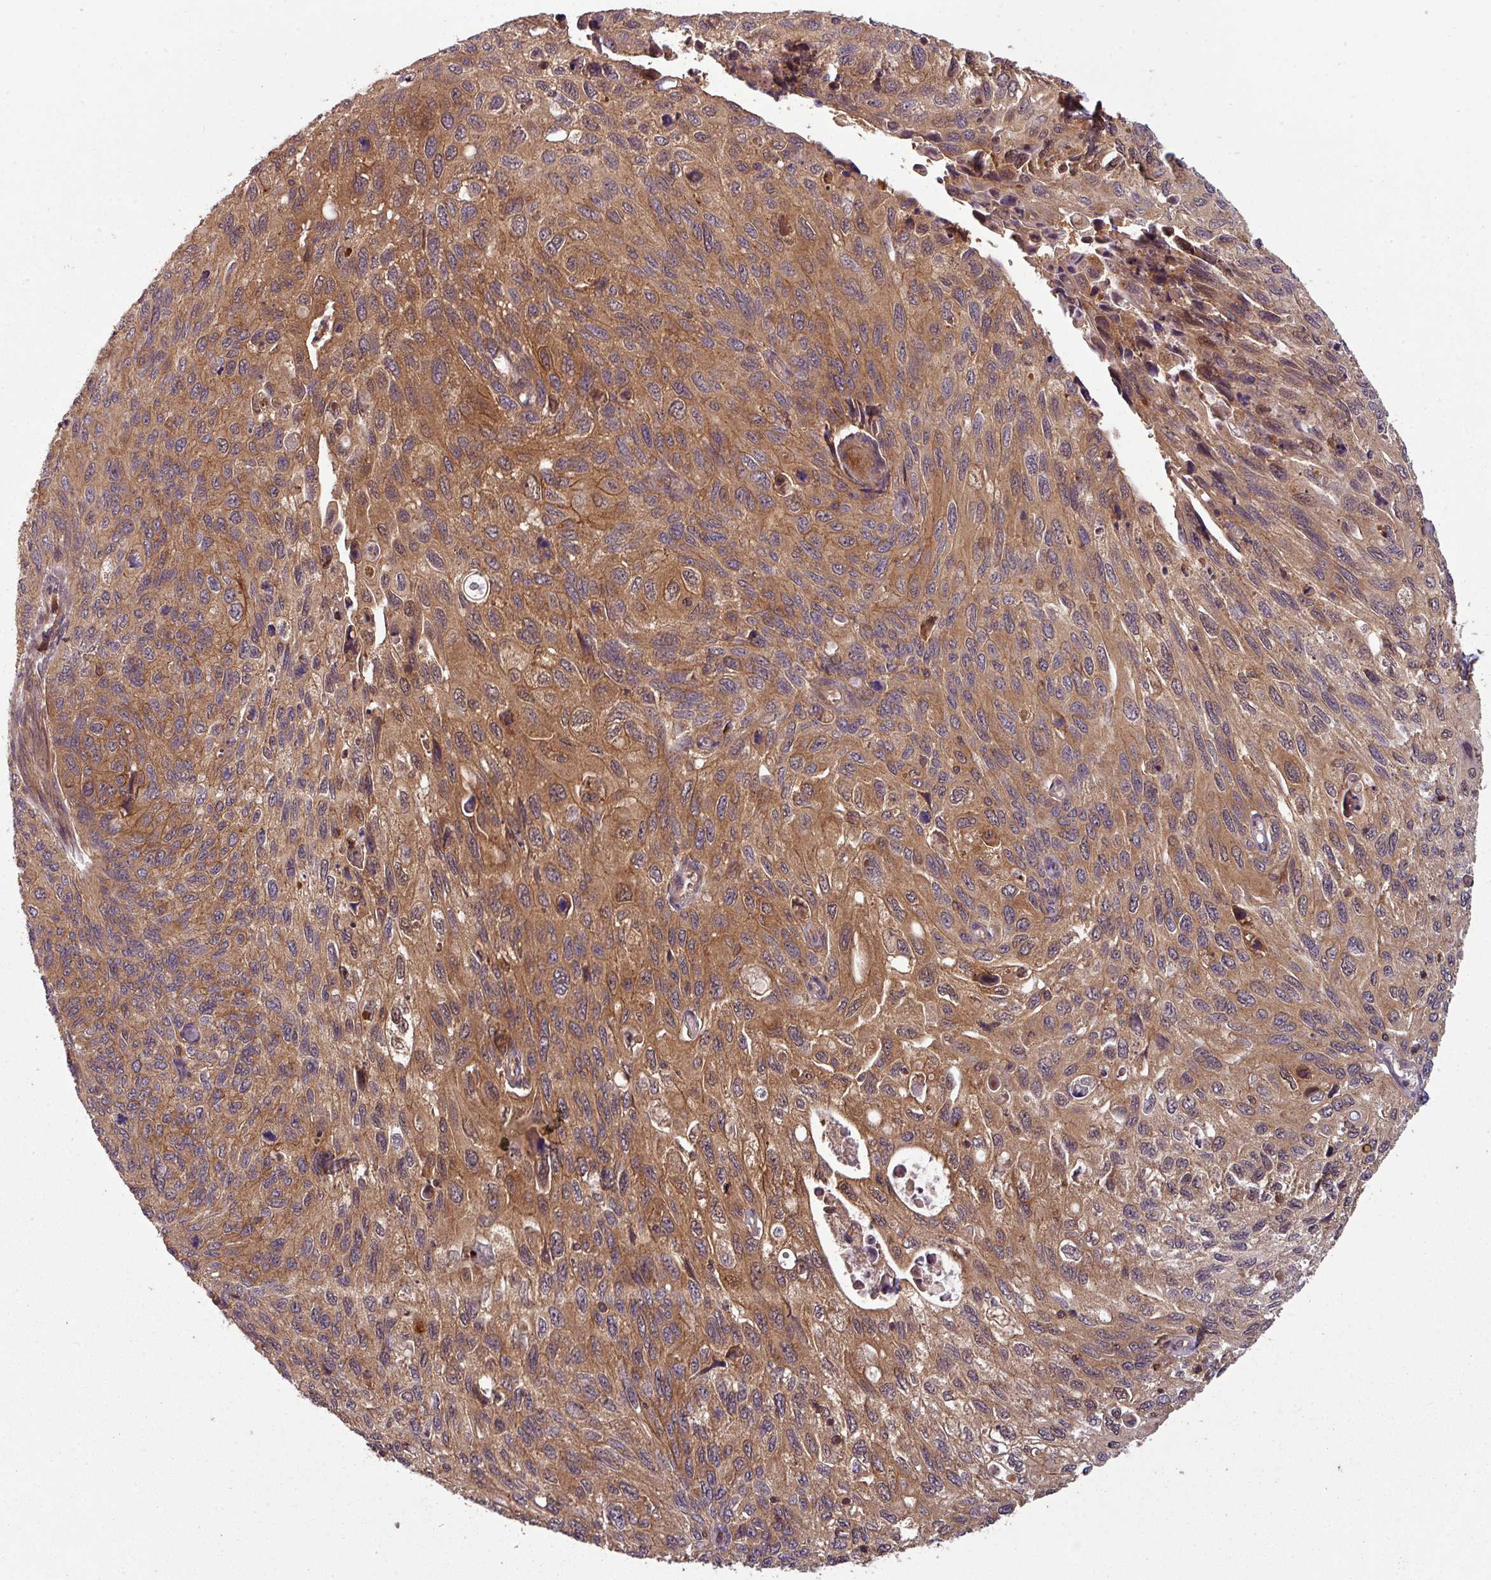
{"staining": {"intensity": "moderate", "quantity": ">75%", "location": "cytoplasmic/membranous"}, "tissue": "cervical cancer", "cell_type": "Tumor cells", "image_type": "cancer", "snomed": [{"axis": "morphology", "description": "Squamous cell carcinoma, NOS"}, {"axis": "topography", "description": "Cervix"}], "caption": "Squamous cell carcinoma (cervical) stained with a protein marker exhibits moderate staining in tumor cells.", "gene": "GSKIP", "patient": {"sex": "female", "age": 70}}